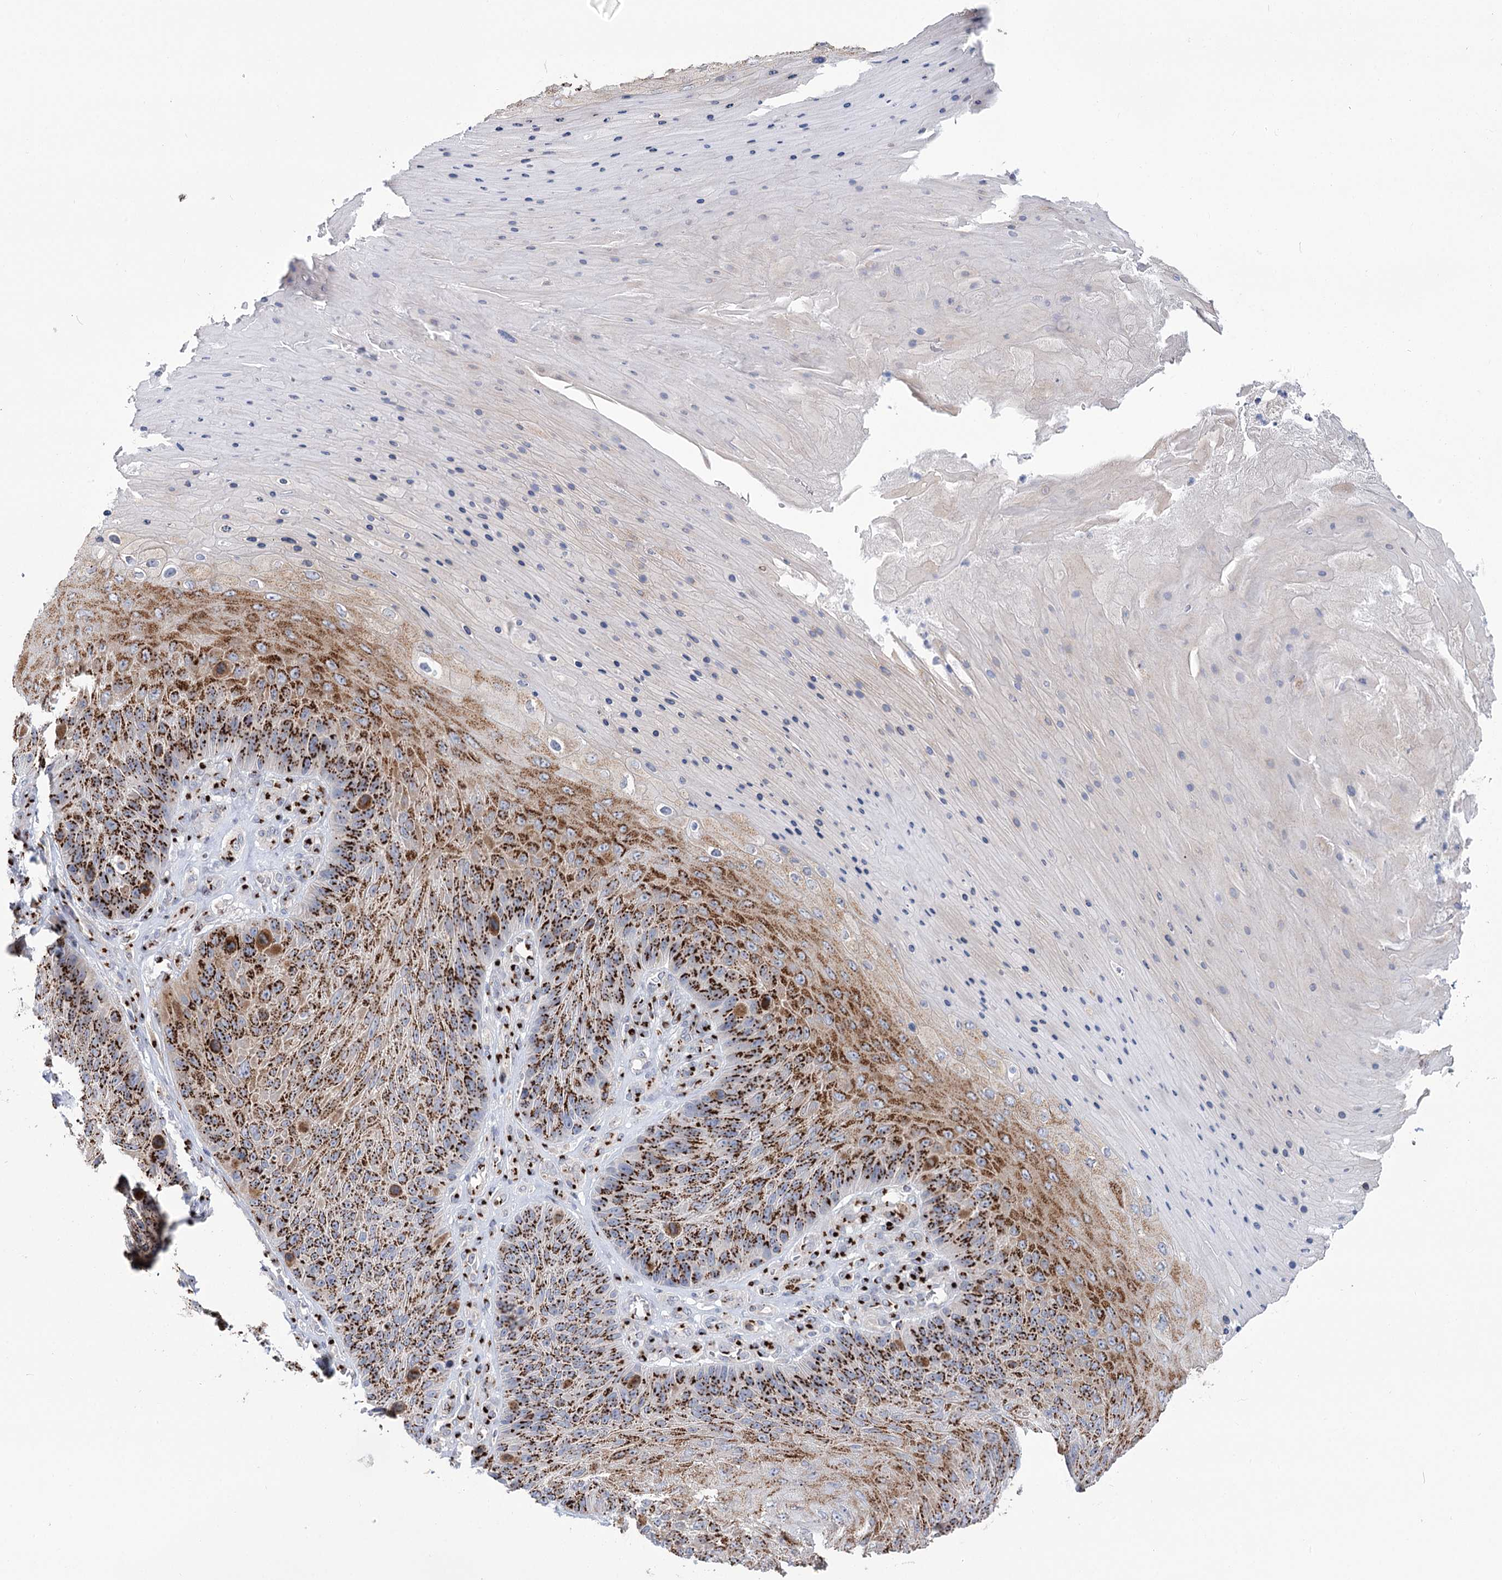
{"staining": {"intensity": "strong", "quantity": ">75%", "location": "cytoplasmic/membranous"}, "tissue": "skin cancer", "cell_type": "Tumor cells", "image_type": "cancer", "snomed": [{"axis": "morphology", "description": "Squamous cell carcinoma, NOS"}, {"axis": "topography", "description": "Skin"}], "caption": "Protein staining exhibits strong cytoplasmic/membranous staining in about >75% of tumor cells in skin cancer. The staining was performed using DAB (3,3'-diaminobenzidine) to visualize the protein expression in brown, while the nuclei were stained in blue with hematoxylin (Magnification: 20x).", "gene": "TMEM165", "patient": {"sex": "female", "age": 88}}